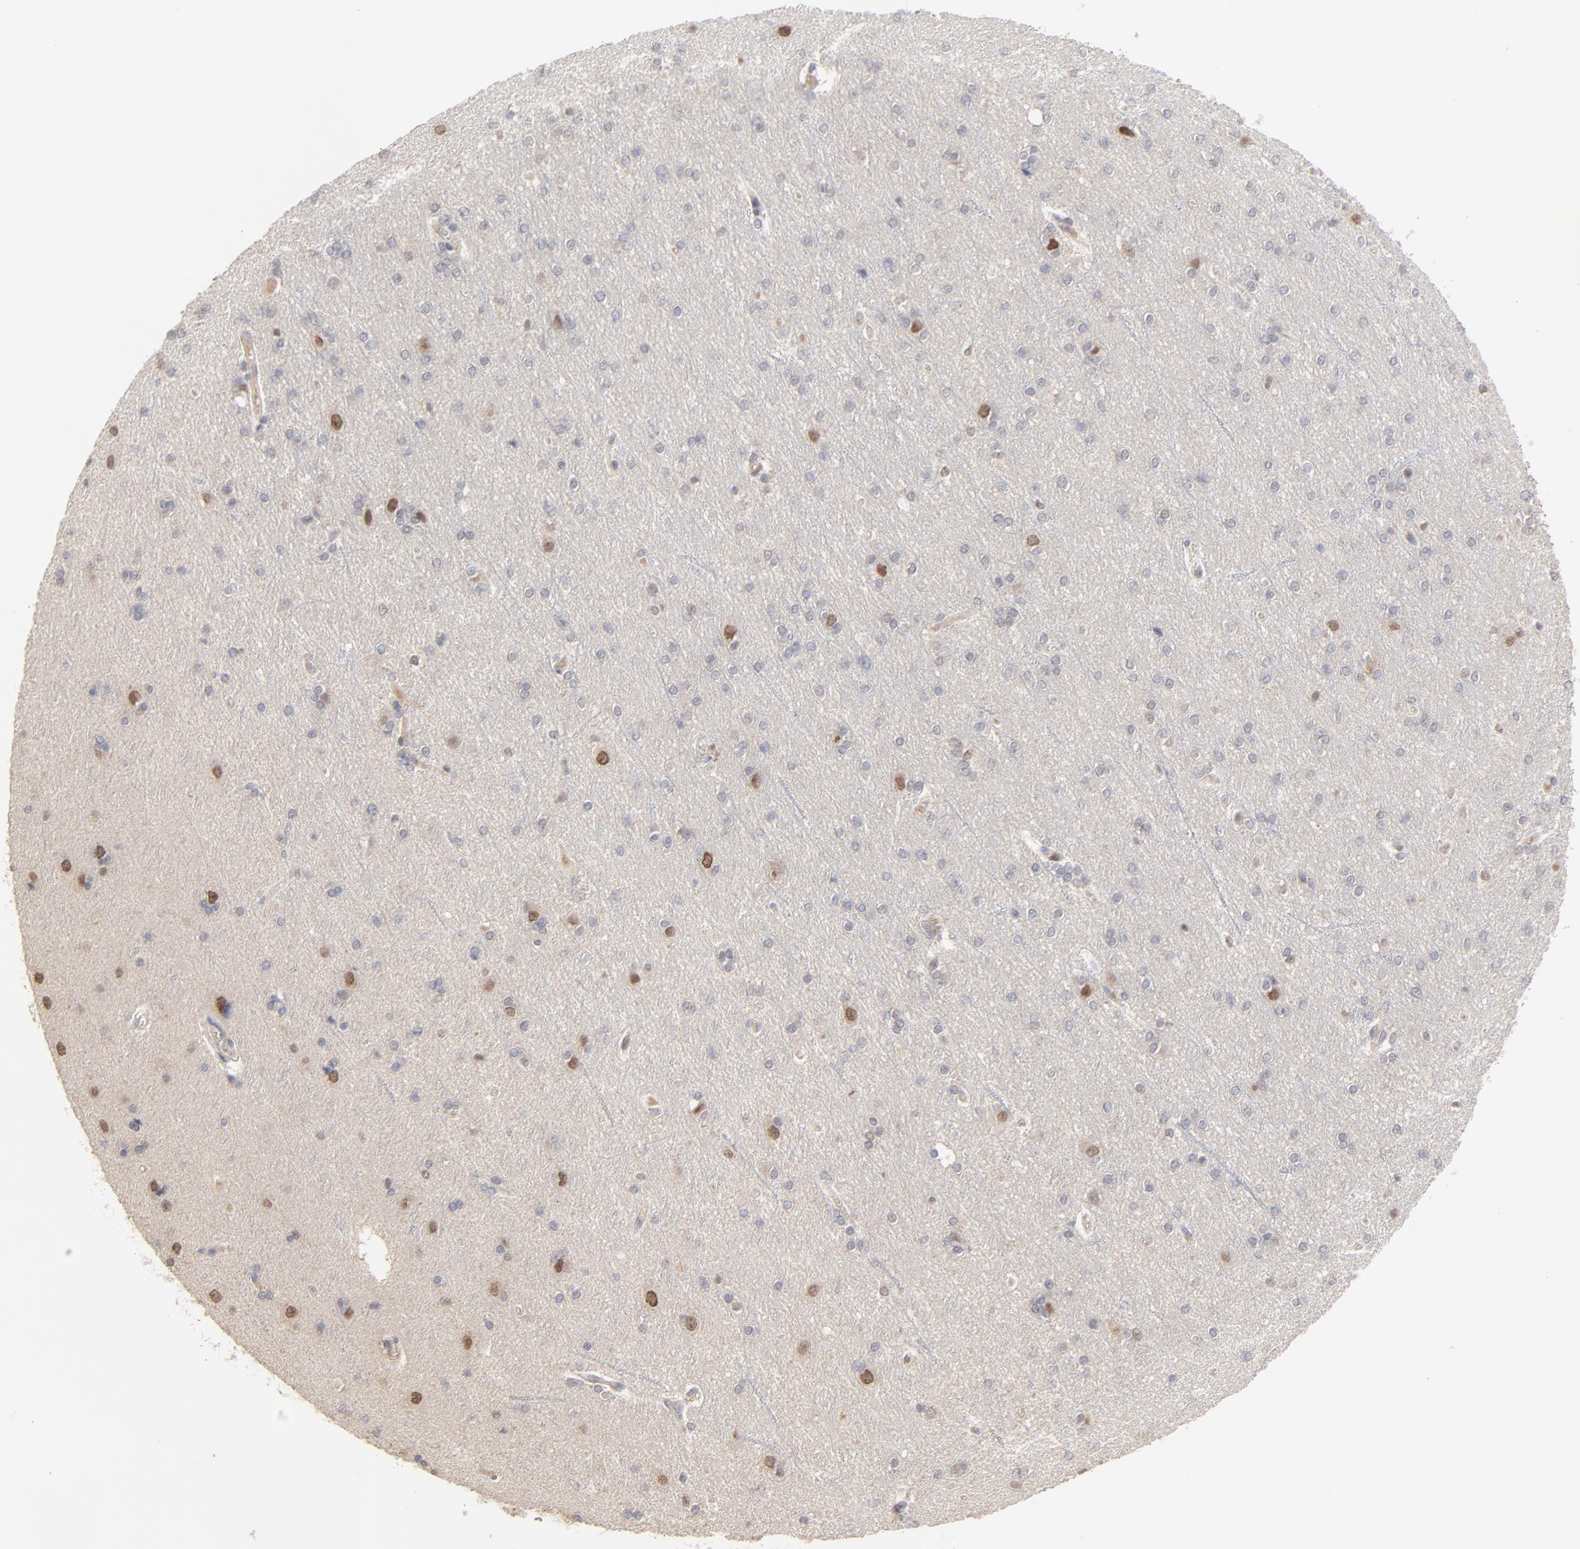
{"staining": {"intensity": "negative", "quantity": "none", "location": "none"}, "tissue": "cerebral cortex", "cell_type": "Endothelial cells", "image_type": "normal", "snomed": [{"axis": "morphology", "description": "Normal tissue, NOS"}, {"axis": "topography", "description": "Cerebral cortex"}], "caption": "This is an immunohistochemistry image of normal human cerebral cortex. There is no positivity in endothelial cells.", "gene": "FAM199X", "patient": {"sex": "female", "age": 54}}